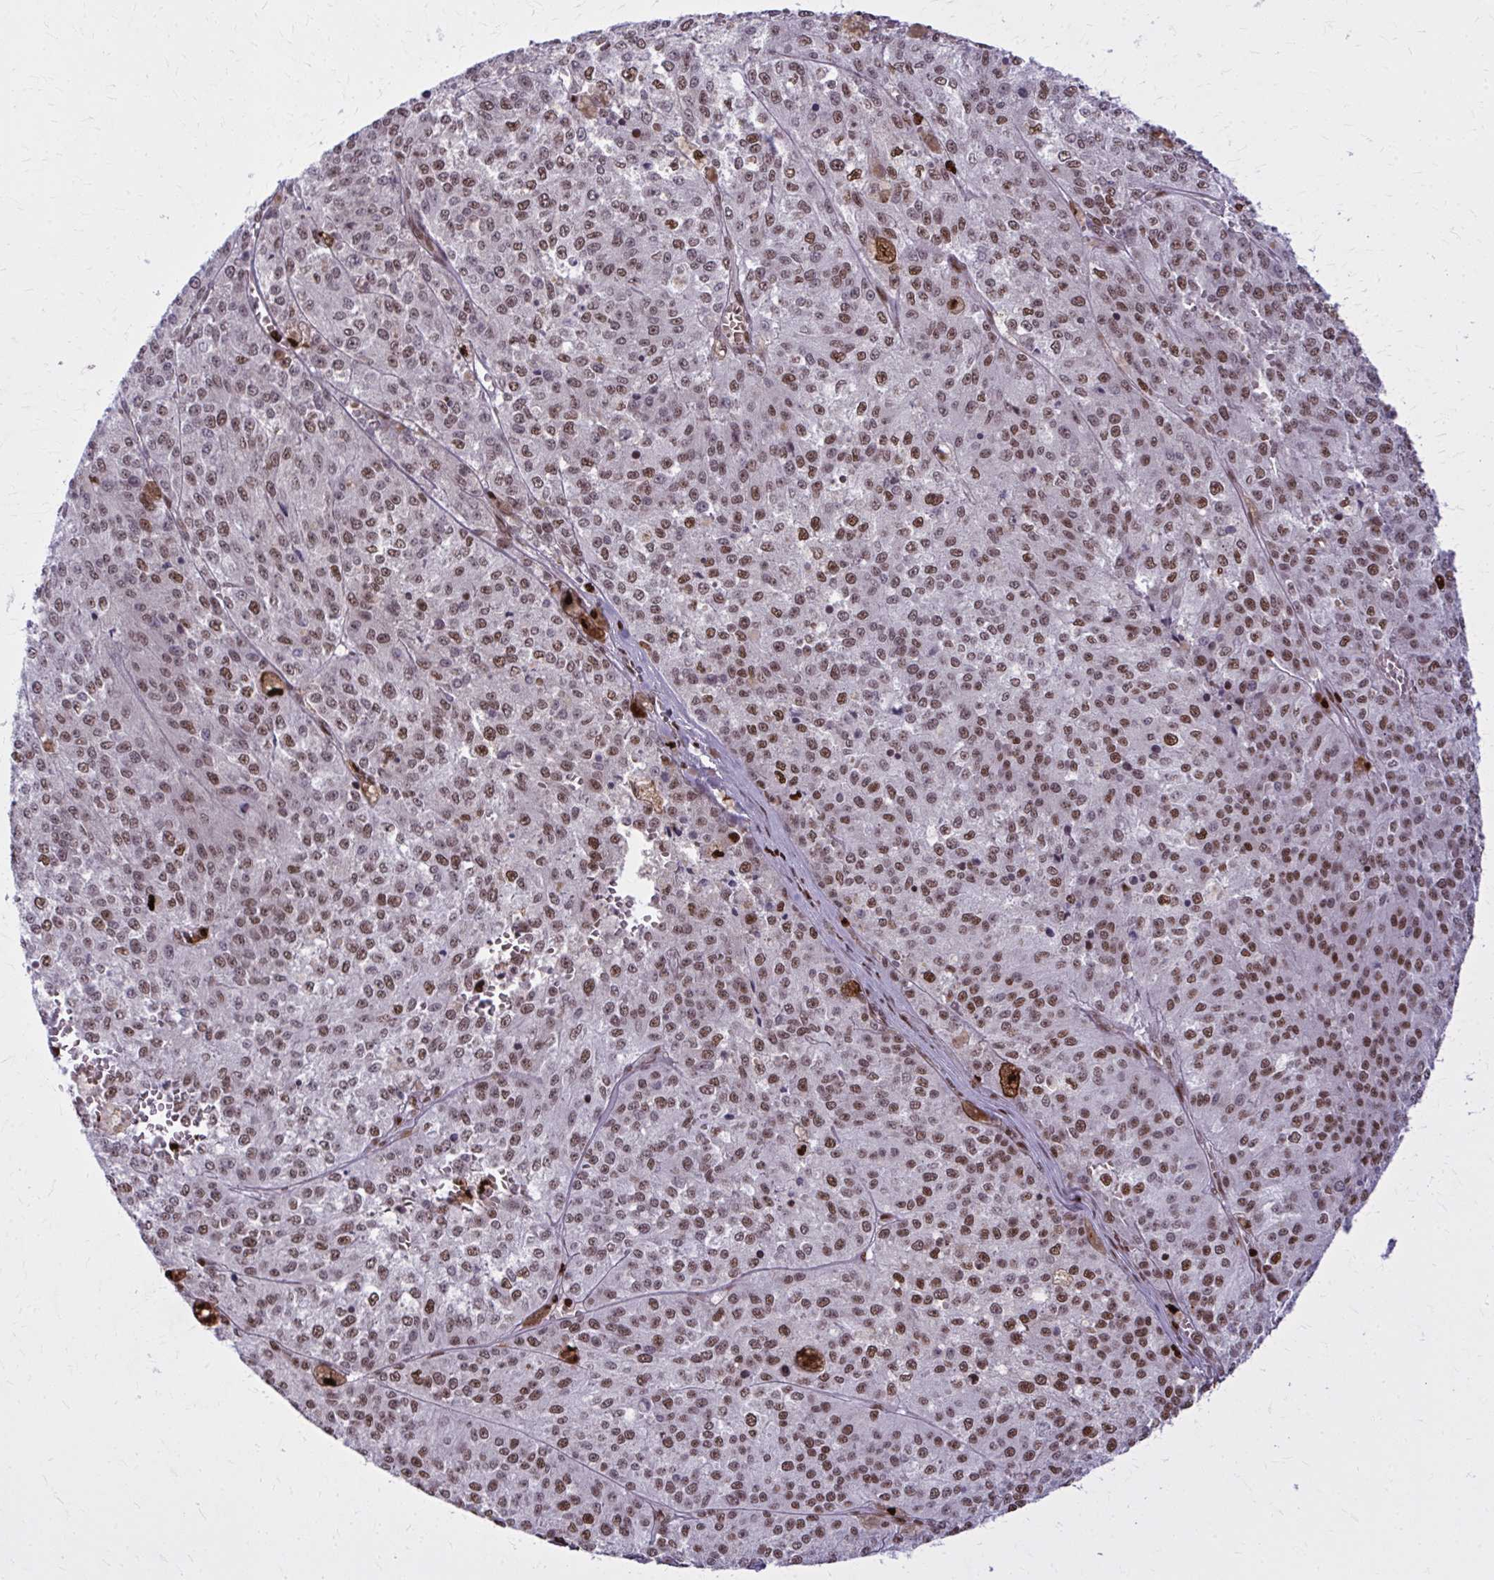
{"staining": {"intensity": "moderate", "quantity": ">75%", "location": "nuclear"}, "tissue": "melanoma", "cell_type": "Tumor cells", "image_type": "cancer", "snomed": [{"axis": "morphology", "description": "Malignant melanoma, Metastatic site"}, {"axis": "topography", "description": "Lymph node"}], "caption": "The immunohistochemical stain shows moderate nuclear positivity in tumor cells of malignant melanoma (metastatic site) tissue.", "gene": "ZNF559", "patient": {"sex": "female", "age": 64}}